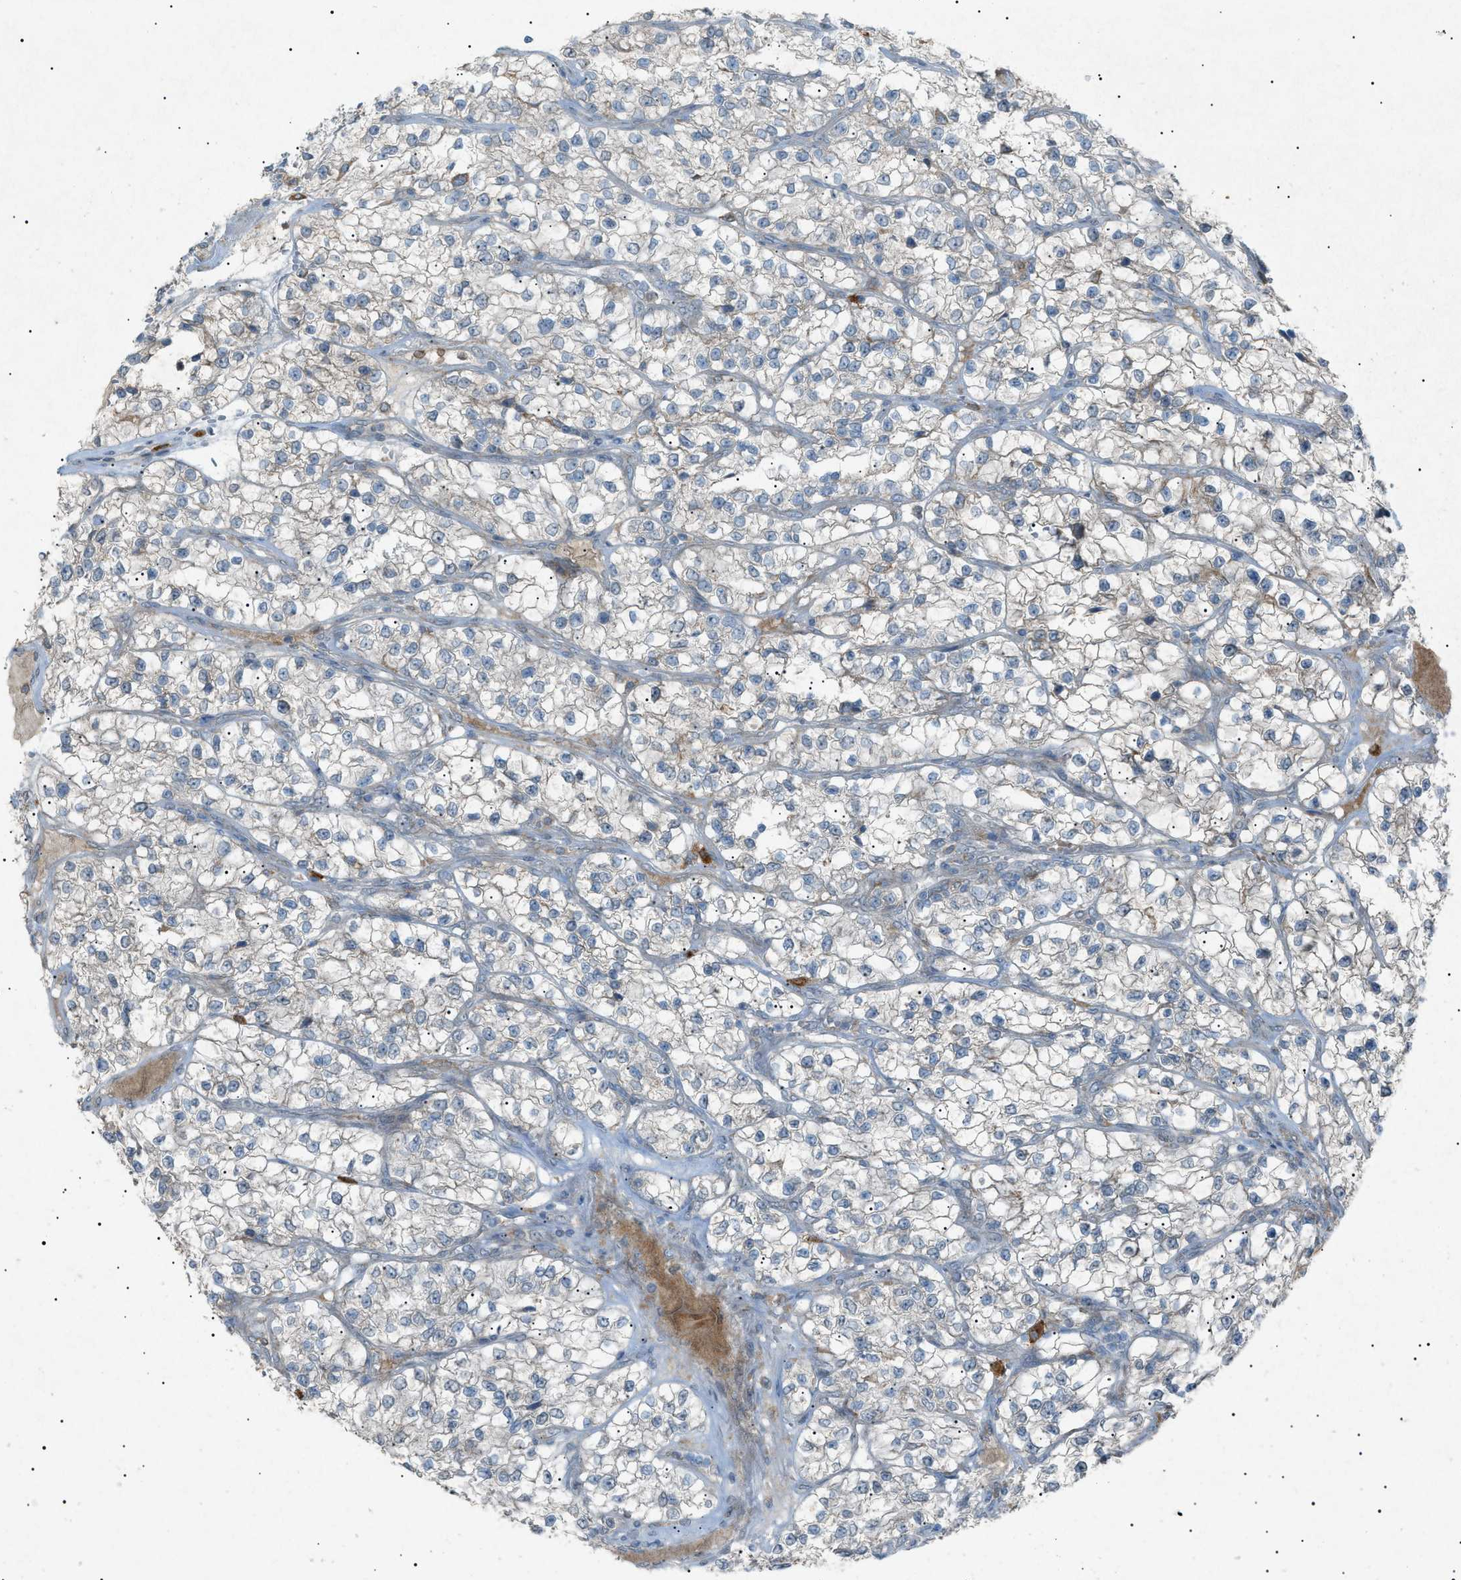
{"staining": {"intensity": "negative", "quantity": "none", "location": "none"}, "tissue": "renal cancer", "cell_type": "Tumor cells", "image_type": "cancer", "snomed": [{"axis": "morphology", "description": "Adenocarcinoma, NOS"}, {"axis": "topography", "description": "Kidney"}], "caption": "There is no significant positivity in tumor cells of adenocarcinoma (renal).", "gene": "BTK", "patient": {"sex": "female", "age": 57}}